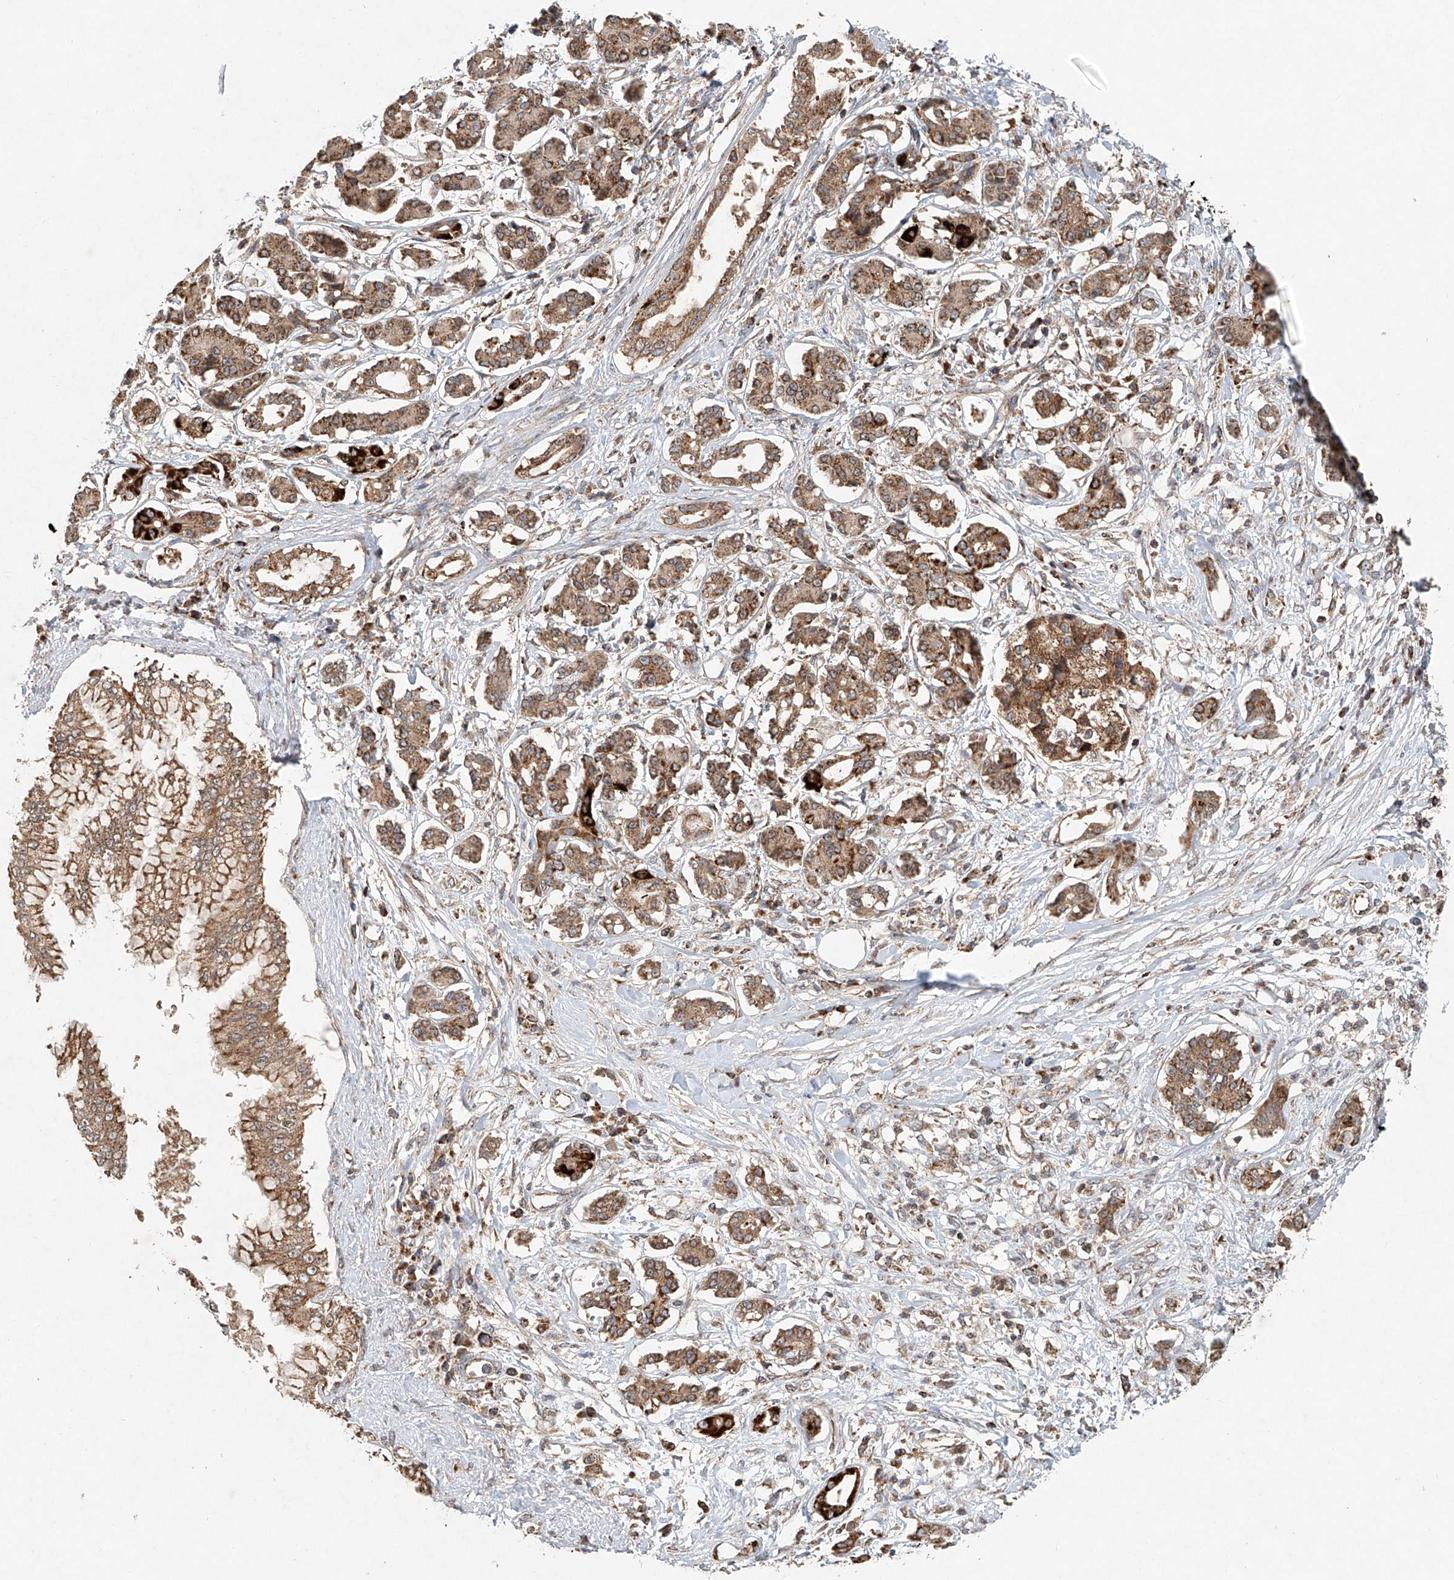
{"staining": {"intensity": "moderate", "quantity": ">75%", "location": "cytoplasmic/membranous"}, "tissue": "pancreatic cancer", "cell_type": "Tumor cells", "image_type": "cancer", "snomed": [{"axis": "morphology", "description": "Adenocarcinoma, NOS"}, {"axis": "topography", "description": "Pancreas"}], "caption": "Immunohistochemistry (IHC) micrograph of adenocarcinoma (pancreatic) stained for a protein (brown), which demonstrates medium levels of moderate cytoplasmic/membranous positivity in about >75% of tumor cells.", "gene": "DCAF11", "patient": {"sex": "female", "age": 56}}